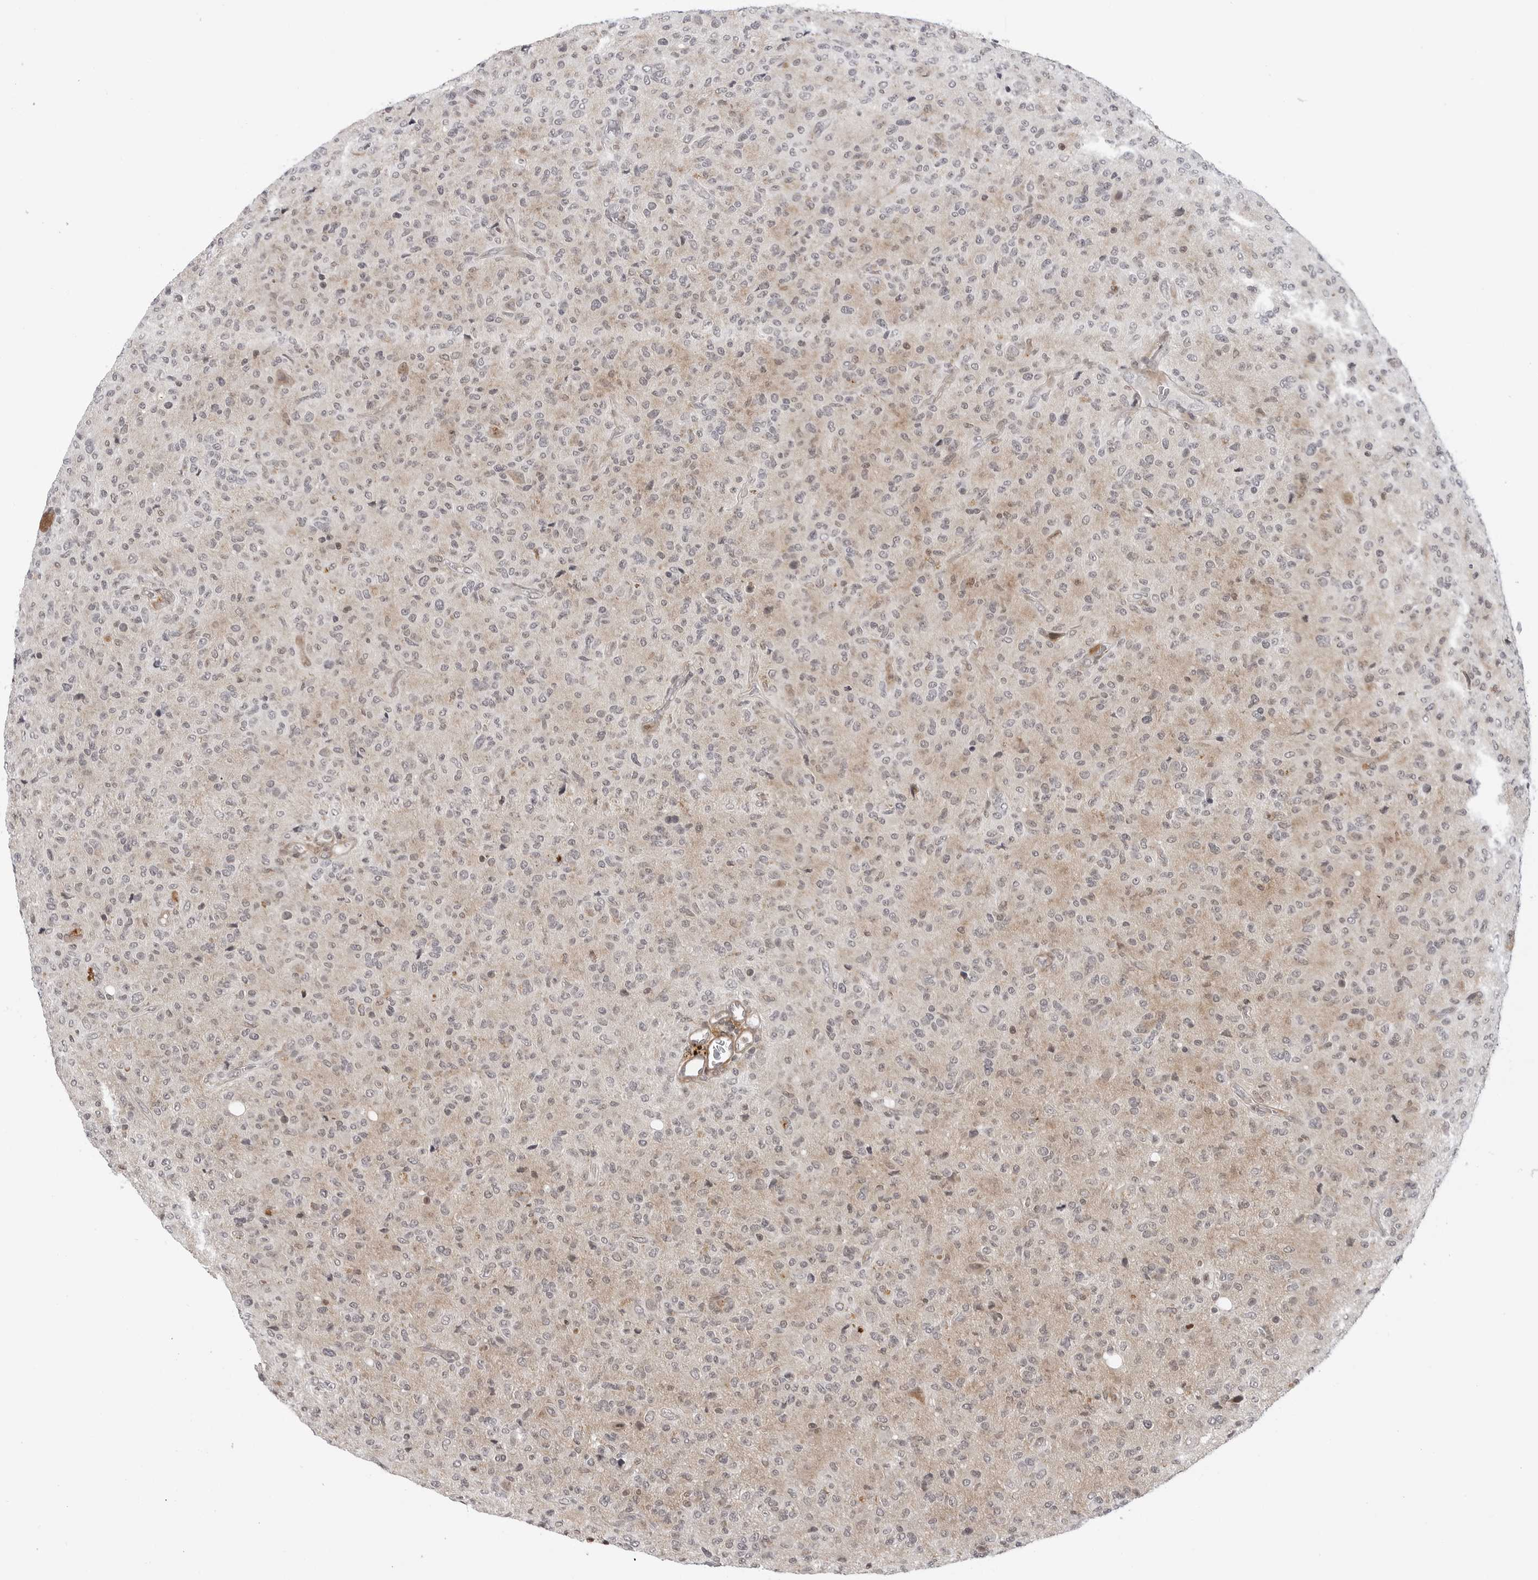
{"staining": {"intensity": "weak", "quantity": "<25%", "location": "cytoplasmic/membranous,nuclear"}, "tissue": "glioma", "cell_type": "Tumor cells", "image_type": "cancer", "snomed": [{"axis": "morphology", "description": "Glioma, malignant, High grade"}, {"axis": "topography", "description": "Brain"}], "caption": "Tumor cells show no significant expression in glioma. The staining is performed using DAB brown chromogen with nuclei counter-stained in using hematoxylin.", "gene": "ADAMTS5", "patient": {"sex": "female", "age": 57}}